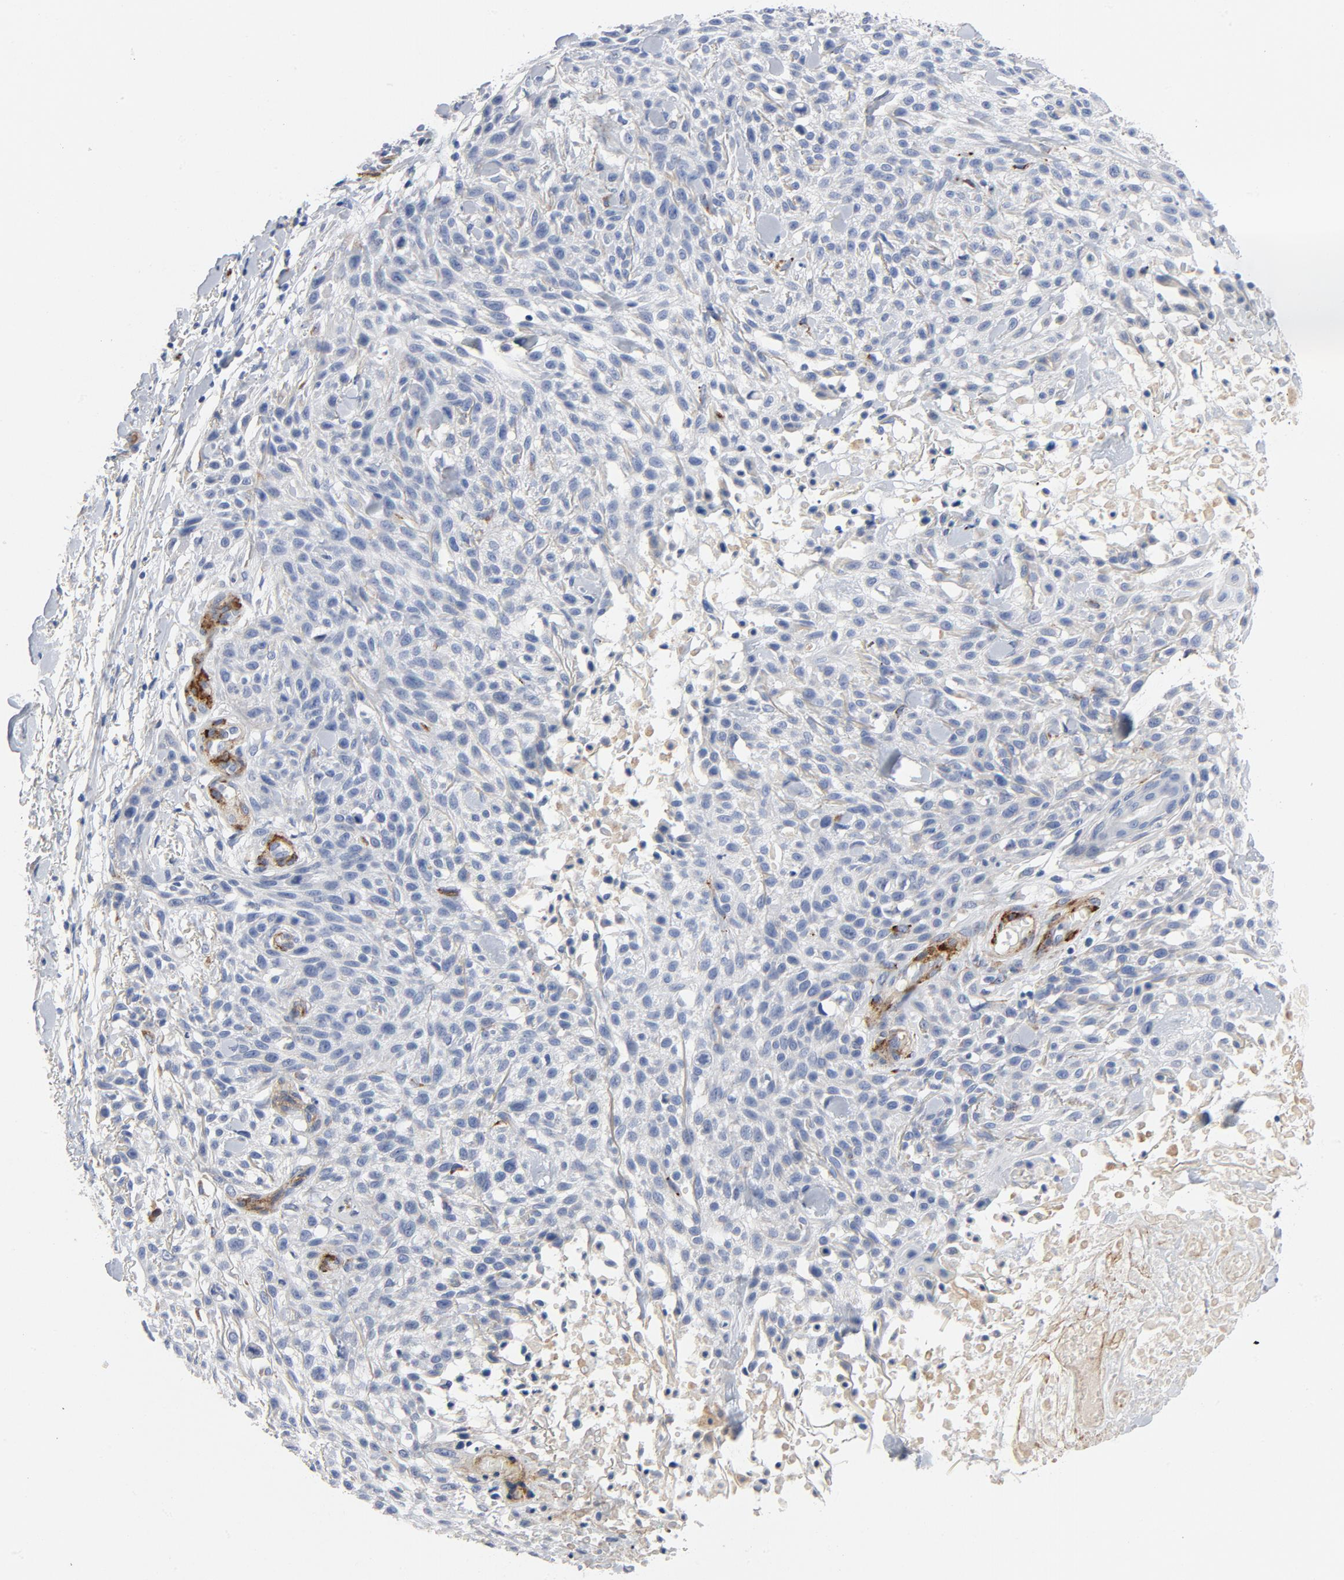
{"staining": {"intensity": "negative", "quantity": "none", "location": "none"}, "tissue": "skin cancer", "cell_type": "Tumor cells", "image_type": "cancer", "snomed": [{"axis": "morphology", "description": "Squamous cell carcinoma, NOS"}, {"axis": "topography", "description": "Skin"}], "caption": "The IHC image has no significant positivity in tumor cells of skin squamous cell carcinoma tissue. Brightfield microscopy of immunohistochemistry stained with DAB (brown) and hematoxylin (blue), captured at high magnification.", "gene": "LAMC1", "patient": {"sex": "female", "age": 42}}